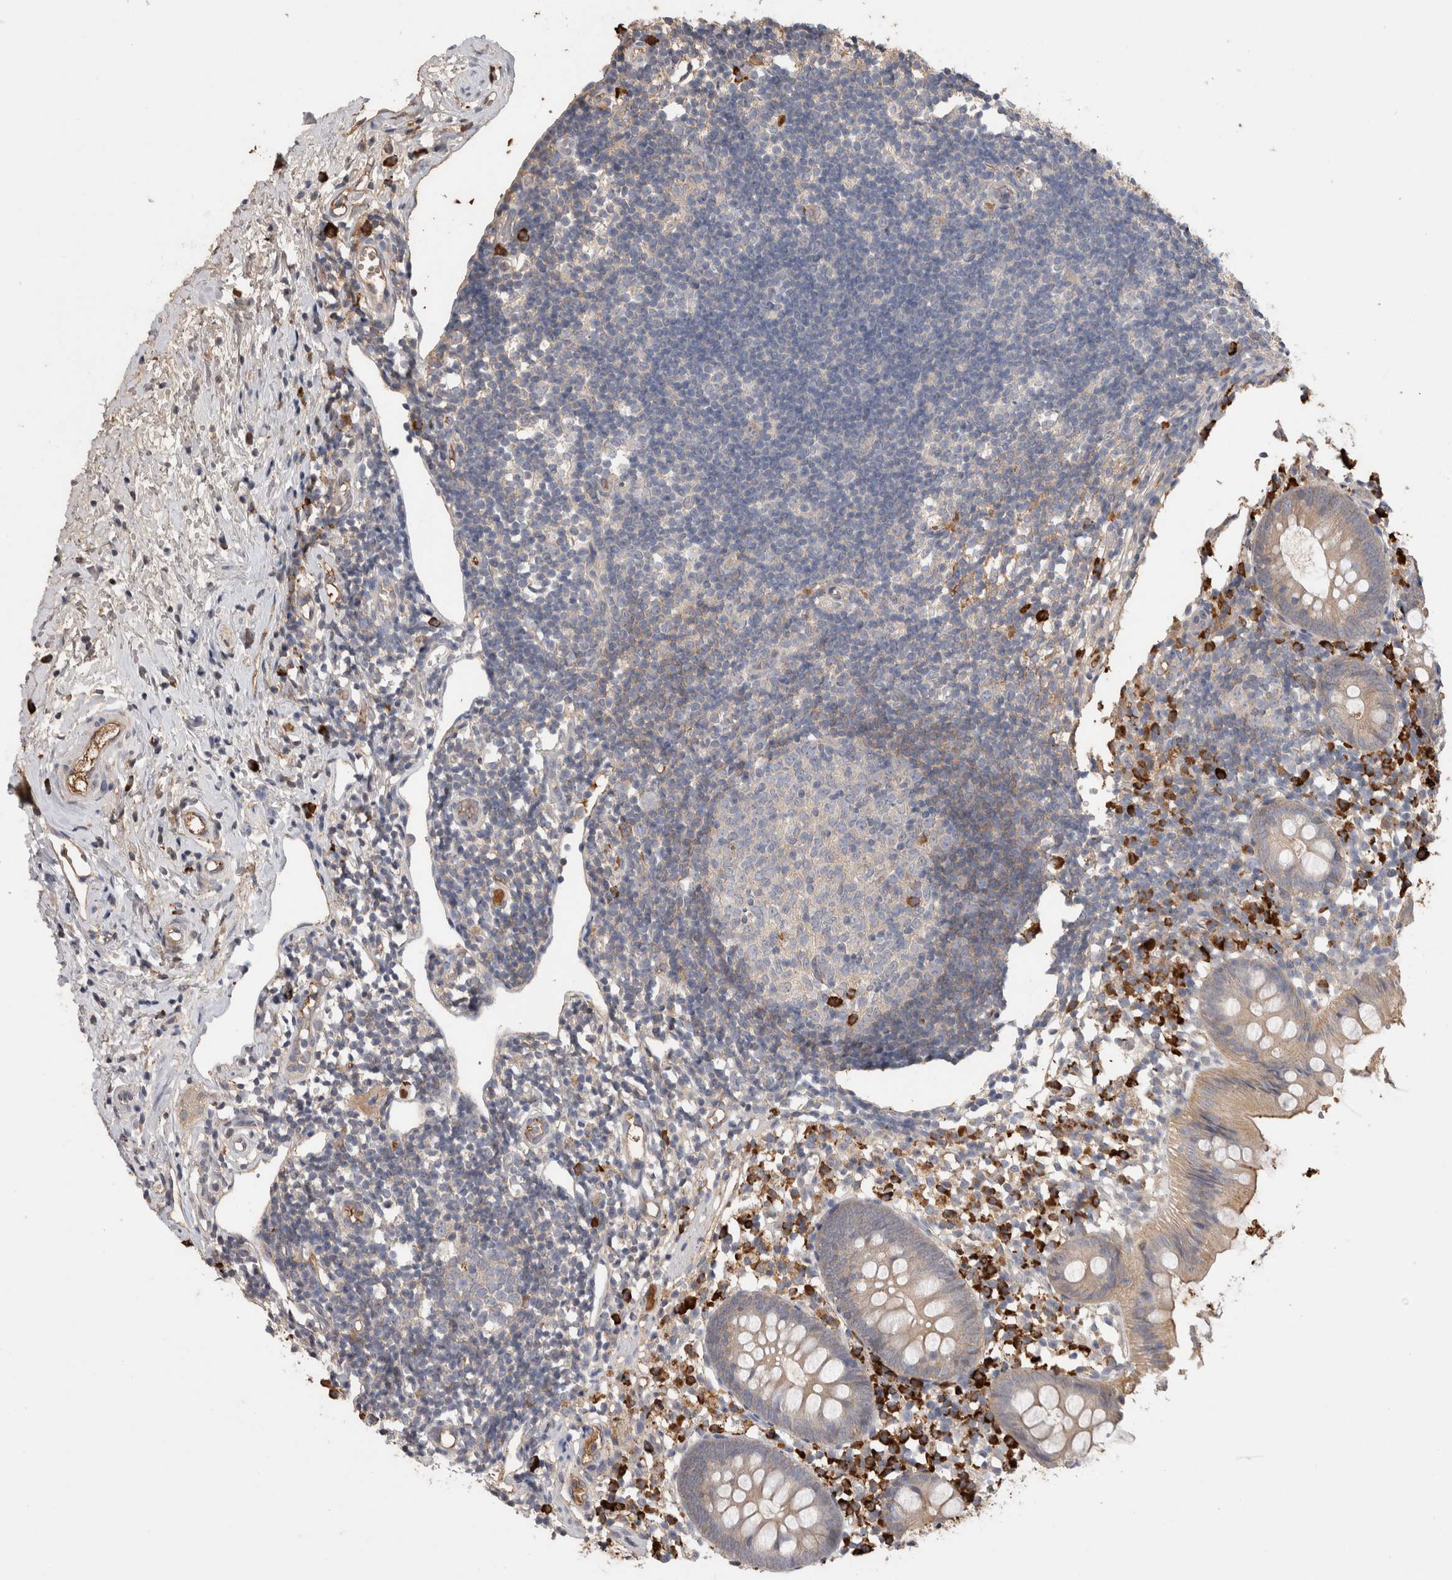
{"staining": {"intensity": "weak", "quantity": "25%-75%", "location": "cytoplasmic/membranous"}, "tissue": "appendix", "cell_type": "Glandular cells", "image_type": "normal", "snomed": [{"axis": "morphology", "description": "Normal tissue, NOS"}, {"axis": "topography", "description": "Appendix"}], "caption": "Appendix stained for a protein (brown) demonstrates weak cytoplasmic/membranous positive expression in about 25%-75% of glandular cells.", "gene": "PPP3CC", "patient": {"sex": "female", "age": 20}}